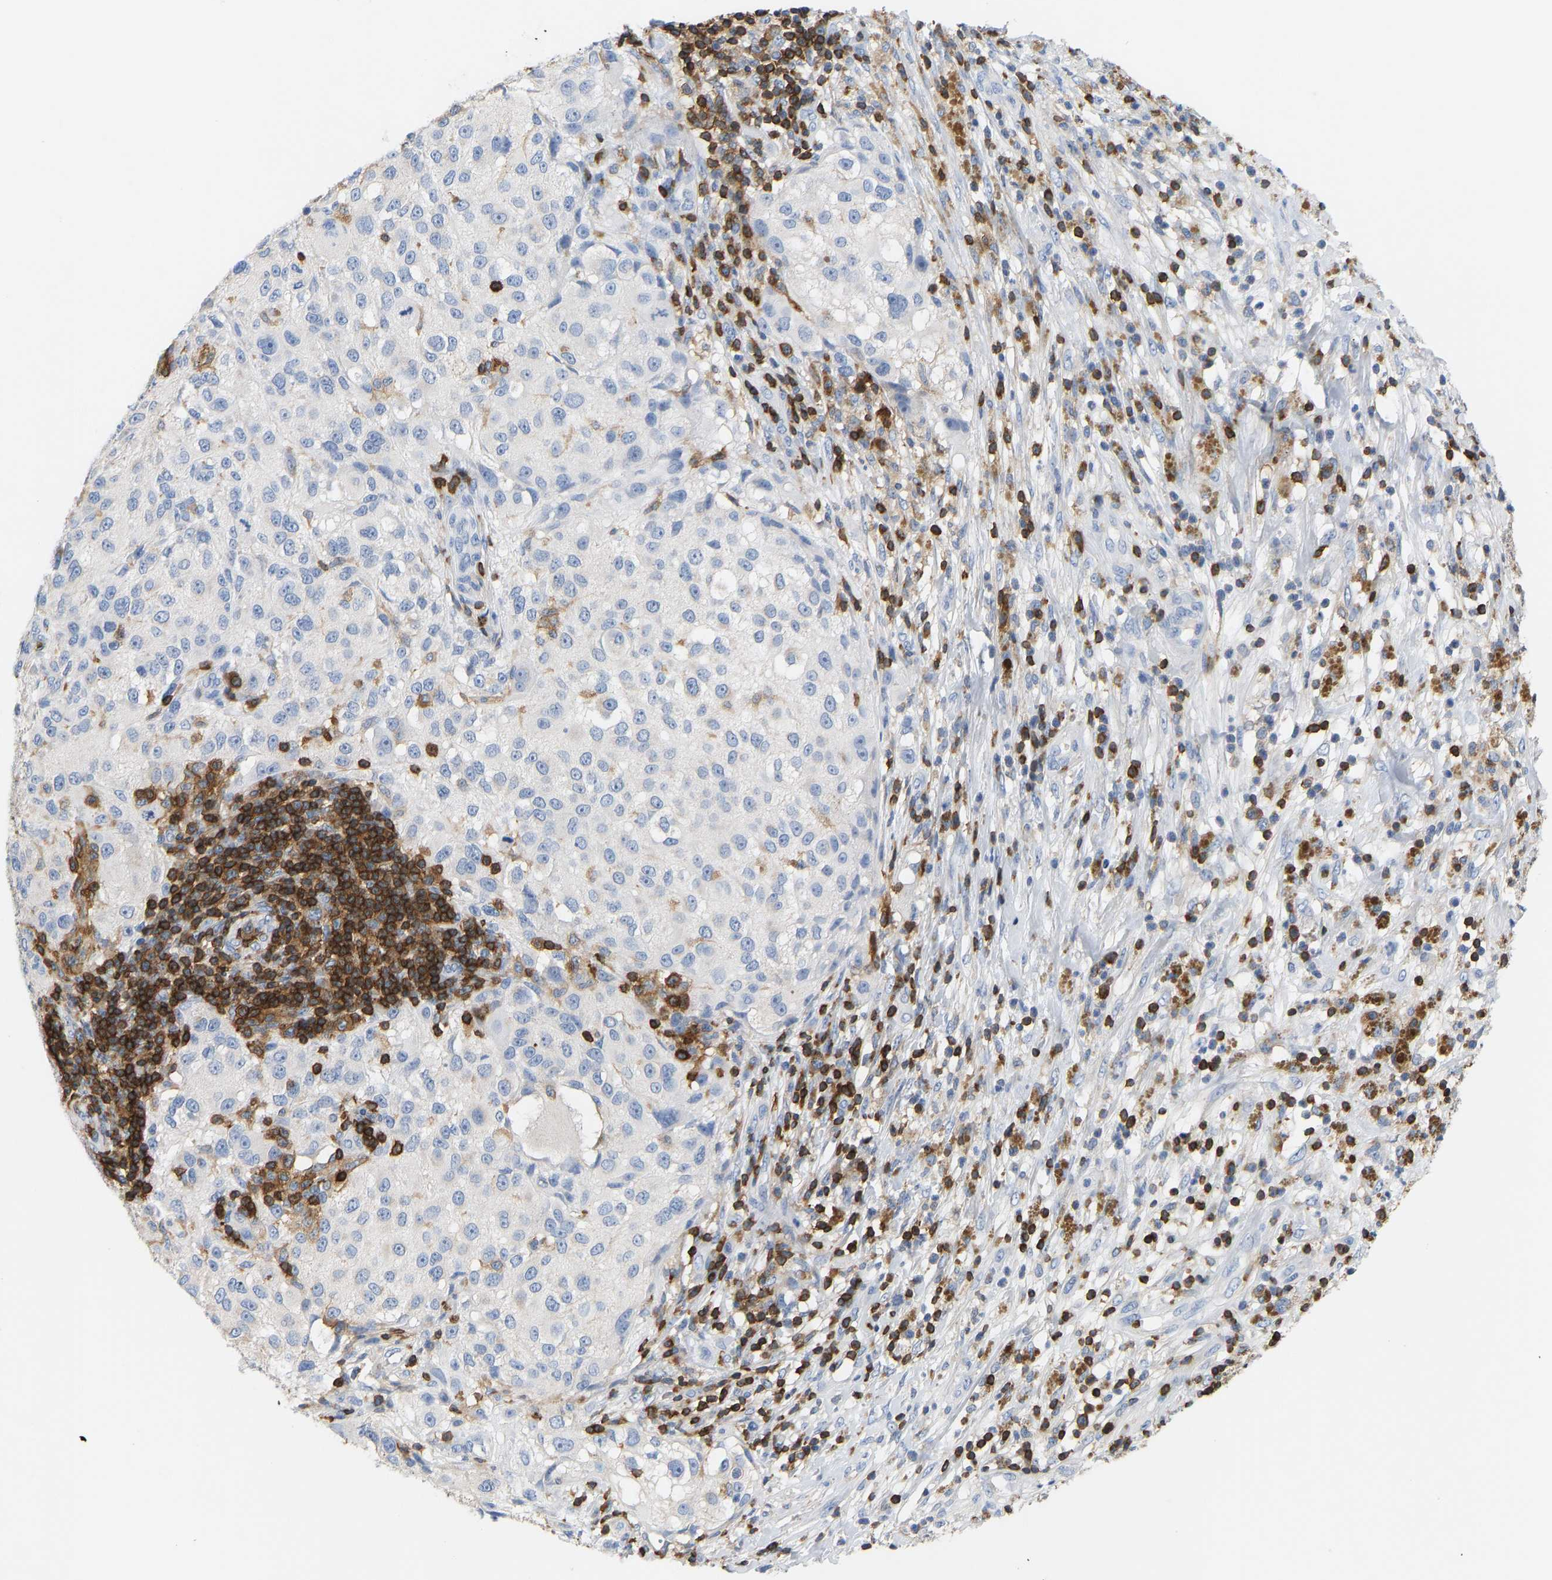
{"staining": {"intensity": "negative", "quantity": "none", "location": "none"}, "tissue": "melanoma", "cell_type": "Tumor cells", "image_type": "cancer", "snomed": [{"axis": "morphology", "description": "Necrosis, NOS"}, {"axis": "morphology", "description": "Malignant melanoma, NOS"}, {"axis": "topography", "description": "Skin"}], "caption": "Histopathology image shows no protein expression in tumor cells of melanoma tissue. The staining was performed using DAB to visualize the protein expression in brown, while the nuclei were stained in blue with hematoxylin (Magnification: 20x).", "gene": "EVL", "patient": {"sex": "female", "age": 87}}